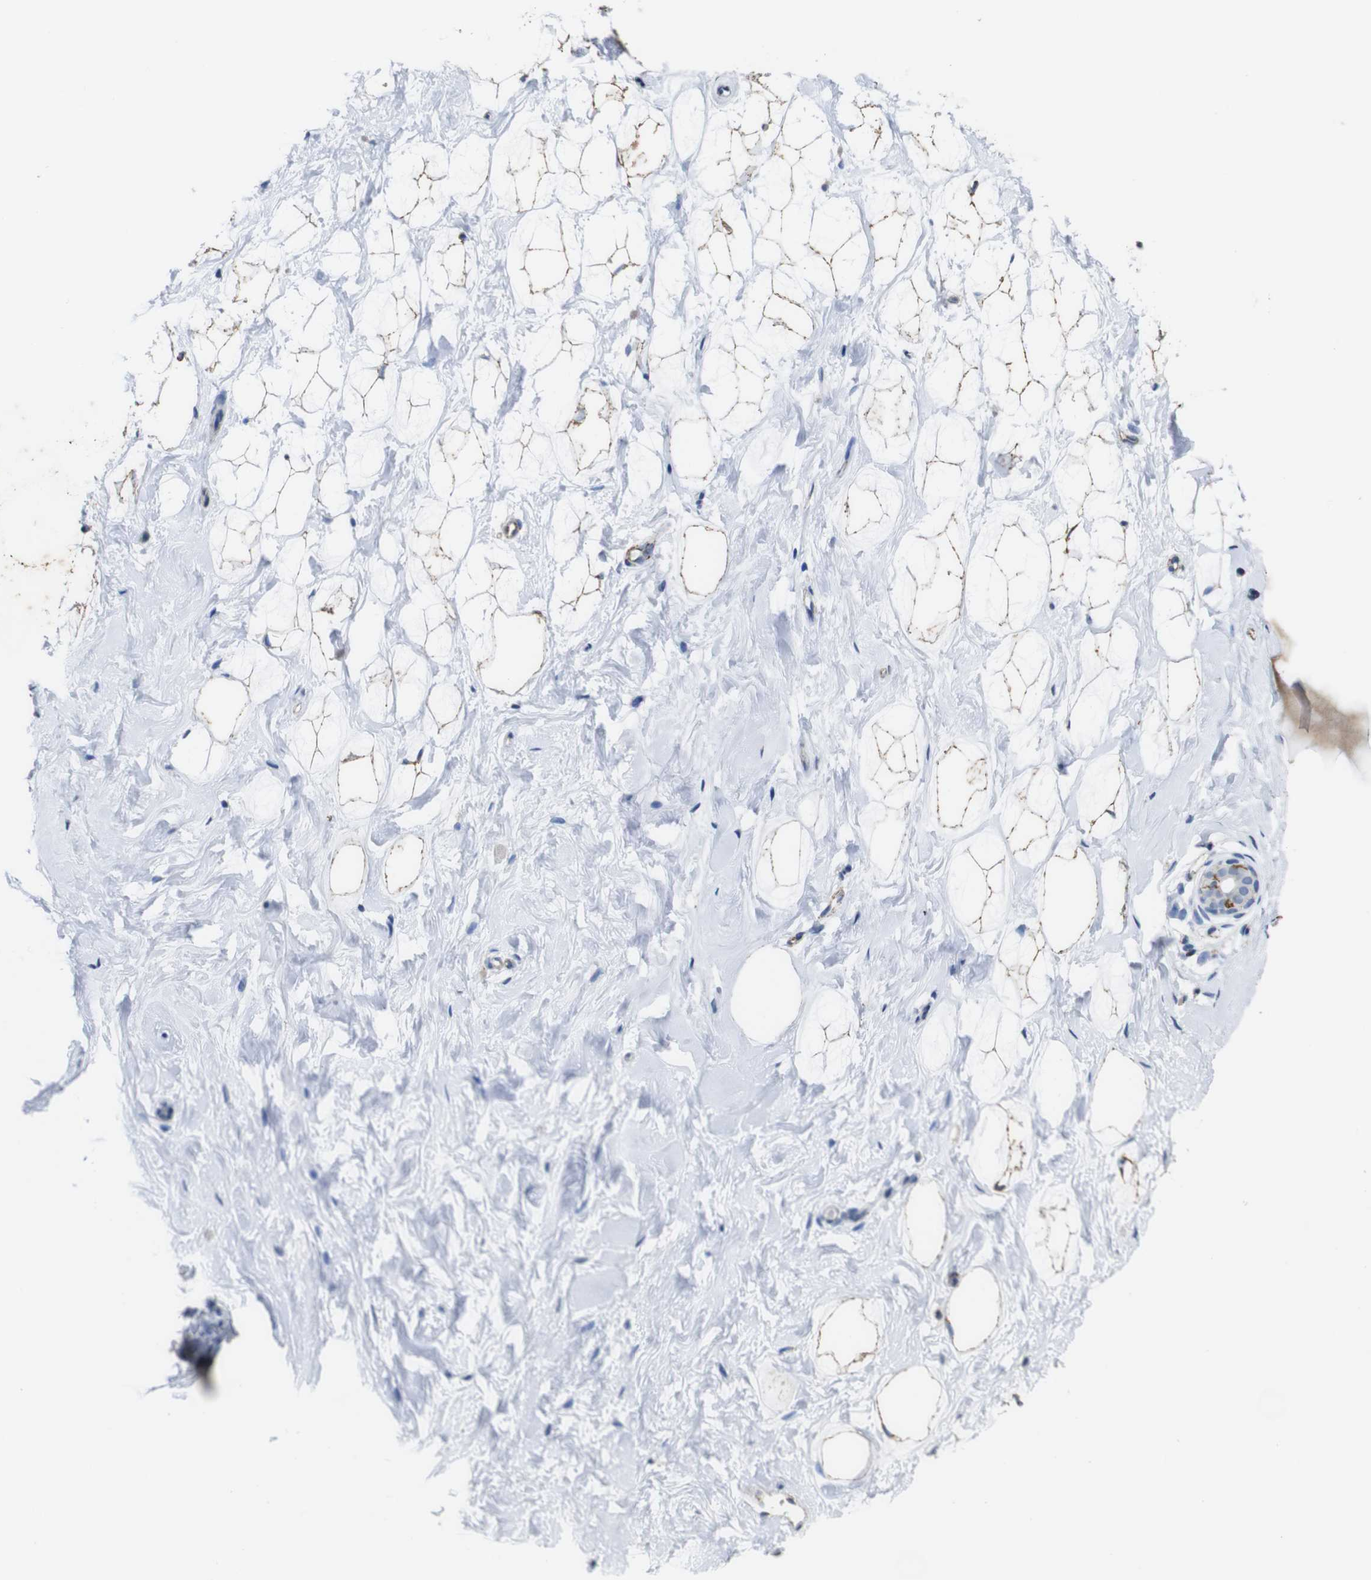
{"staining": {"intensity": "moderate", "quantity": ">75%", "location": "cytoplasmic/membranous"}, "tissue": "breast", "cell_type": "Adipocytes", "image_type": "normal", "snomed": [{"axis": "morphology", "description": "Normal tissue, NOS"}, {"axis": "topography", "description": "Breast"}], "caption": "Adipocytes demonstrate moderate cytoplasmic/membranous expression in approximately >75% of cells in normal breast.", "gene": "MAOA", "patient": {"sex": "female", "age": 23}}